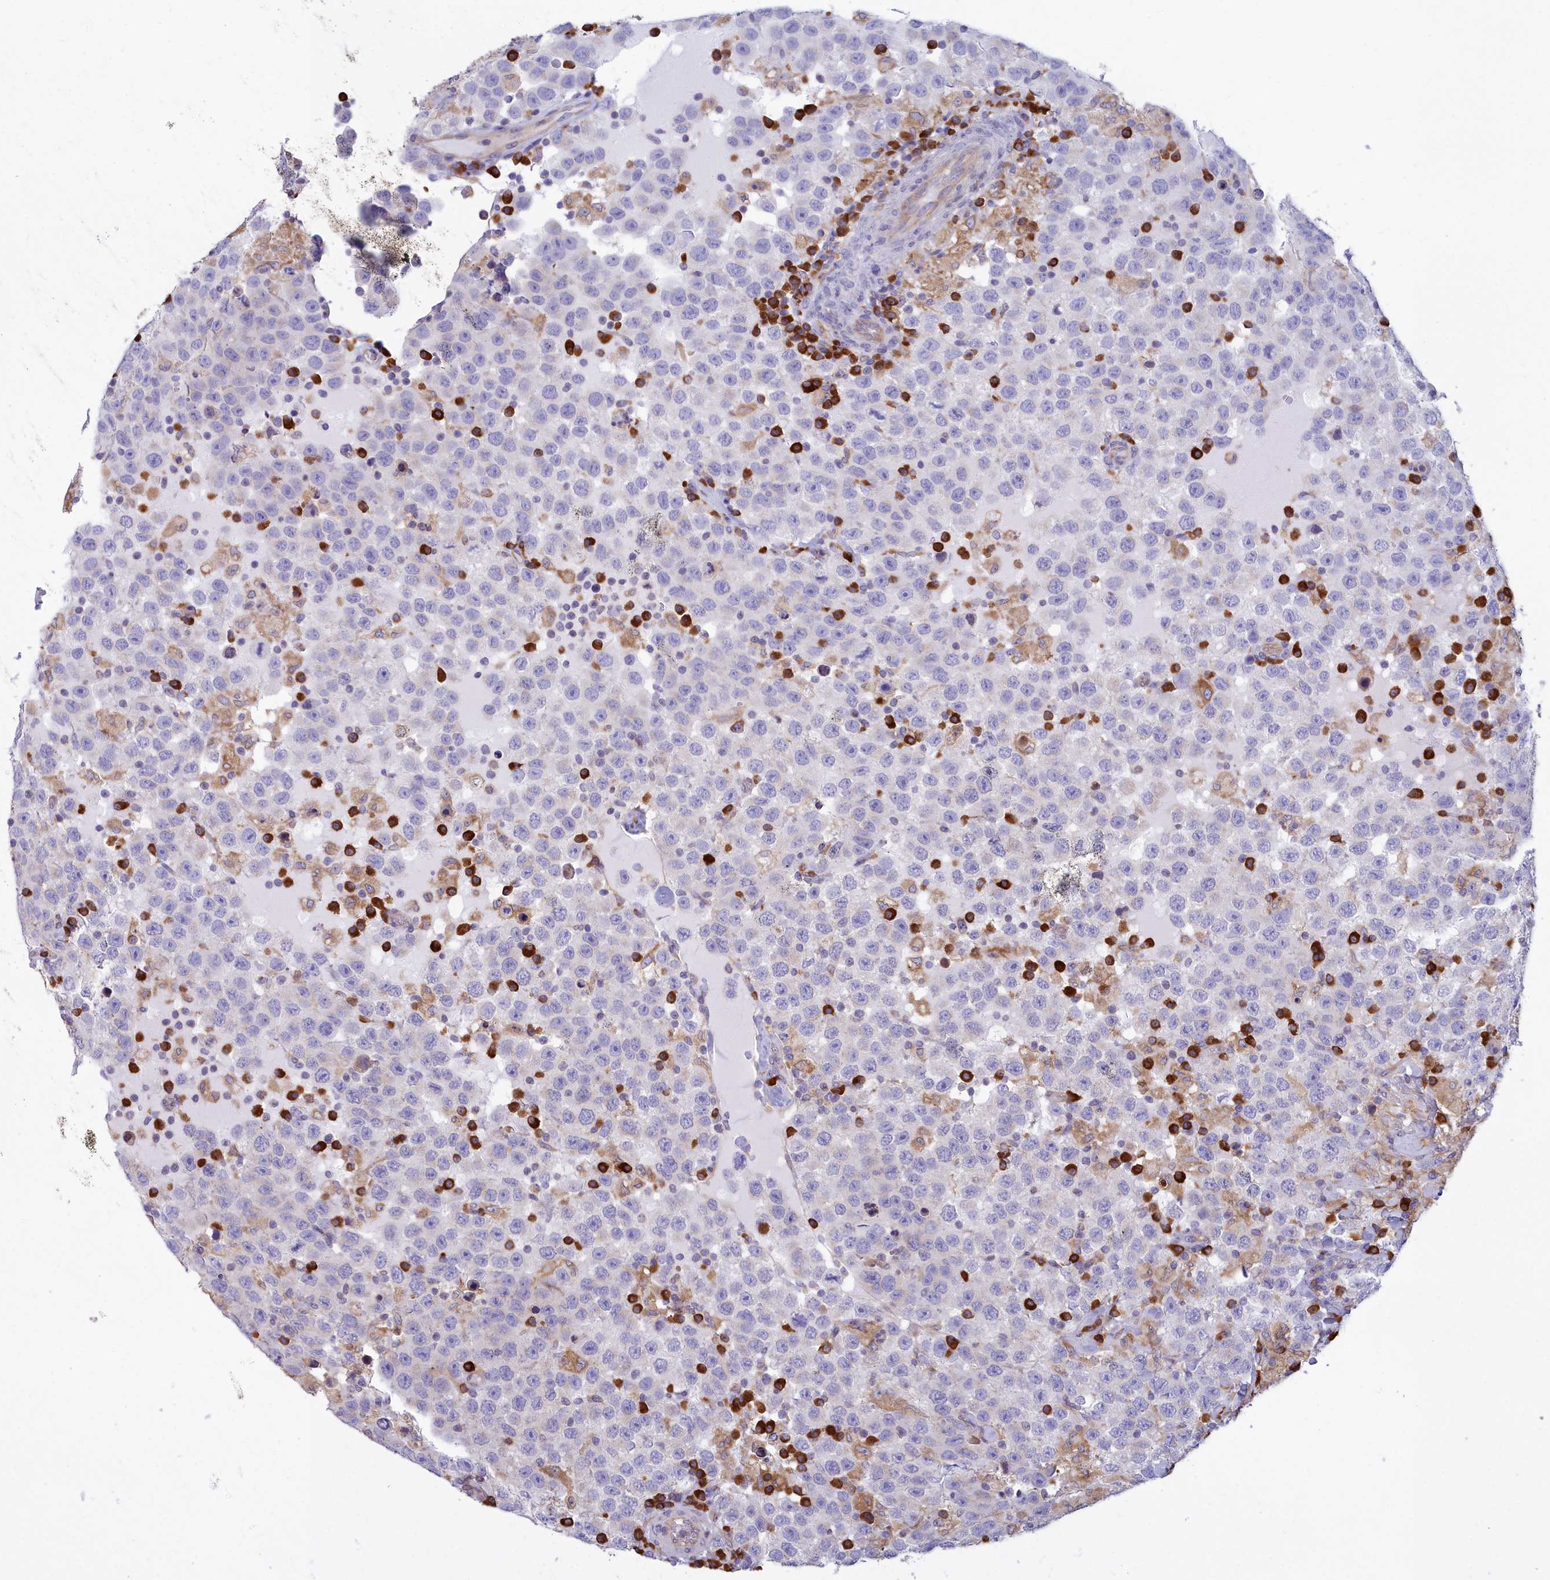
{"staining": {"intensity": "negative", "quantity": "none", "location": "none"}, "tissue": "testis cancer", "cell_type": "Tumor cells", "image_type": "cancer", "snomed": [{"axis": "morphology", "description": "Seminoma, NOS"}, {"axis": "topography", "description": "Testis"}], "caption": "A micrograph of testis seminoma stained for a protein demonstrates no brown staining in tumor cells.", "gene": "HM13", "patient": {"sex": "male", "age": 41}}